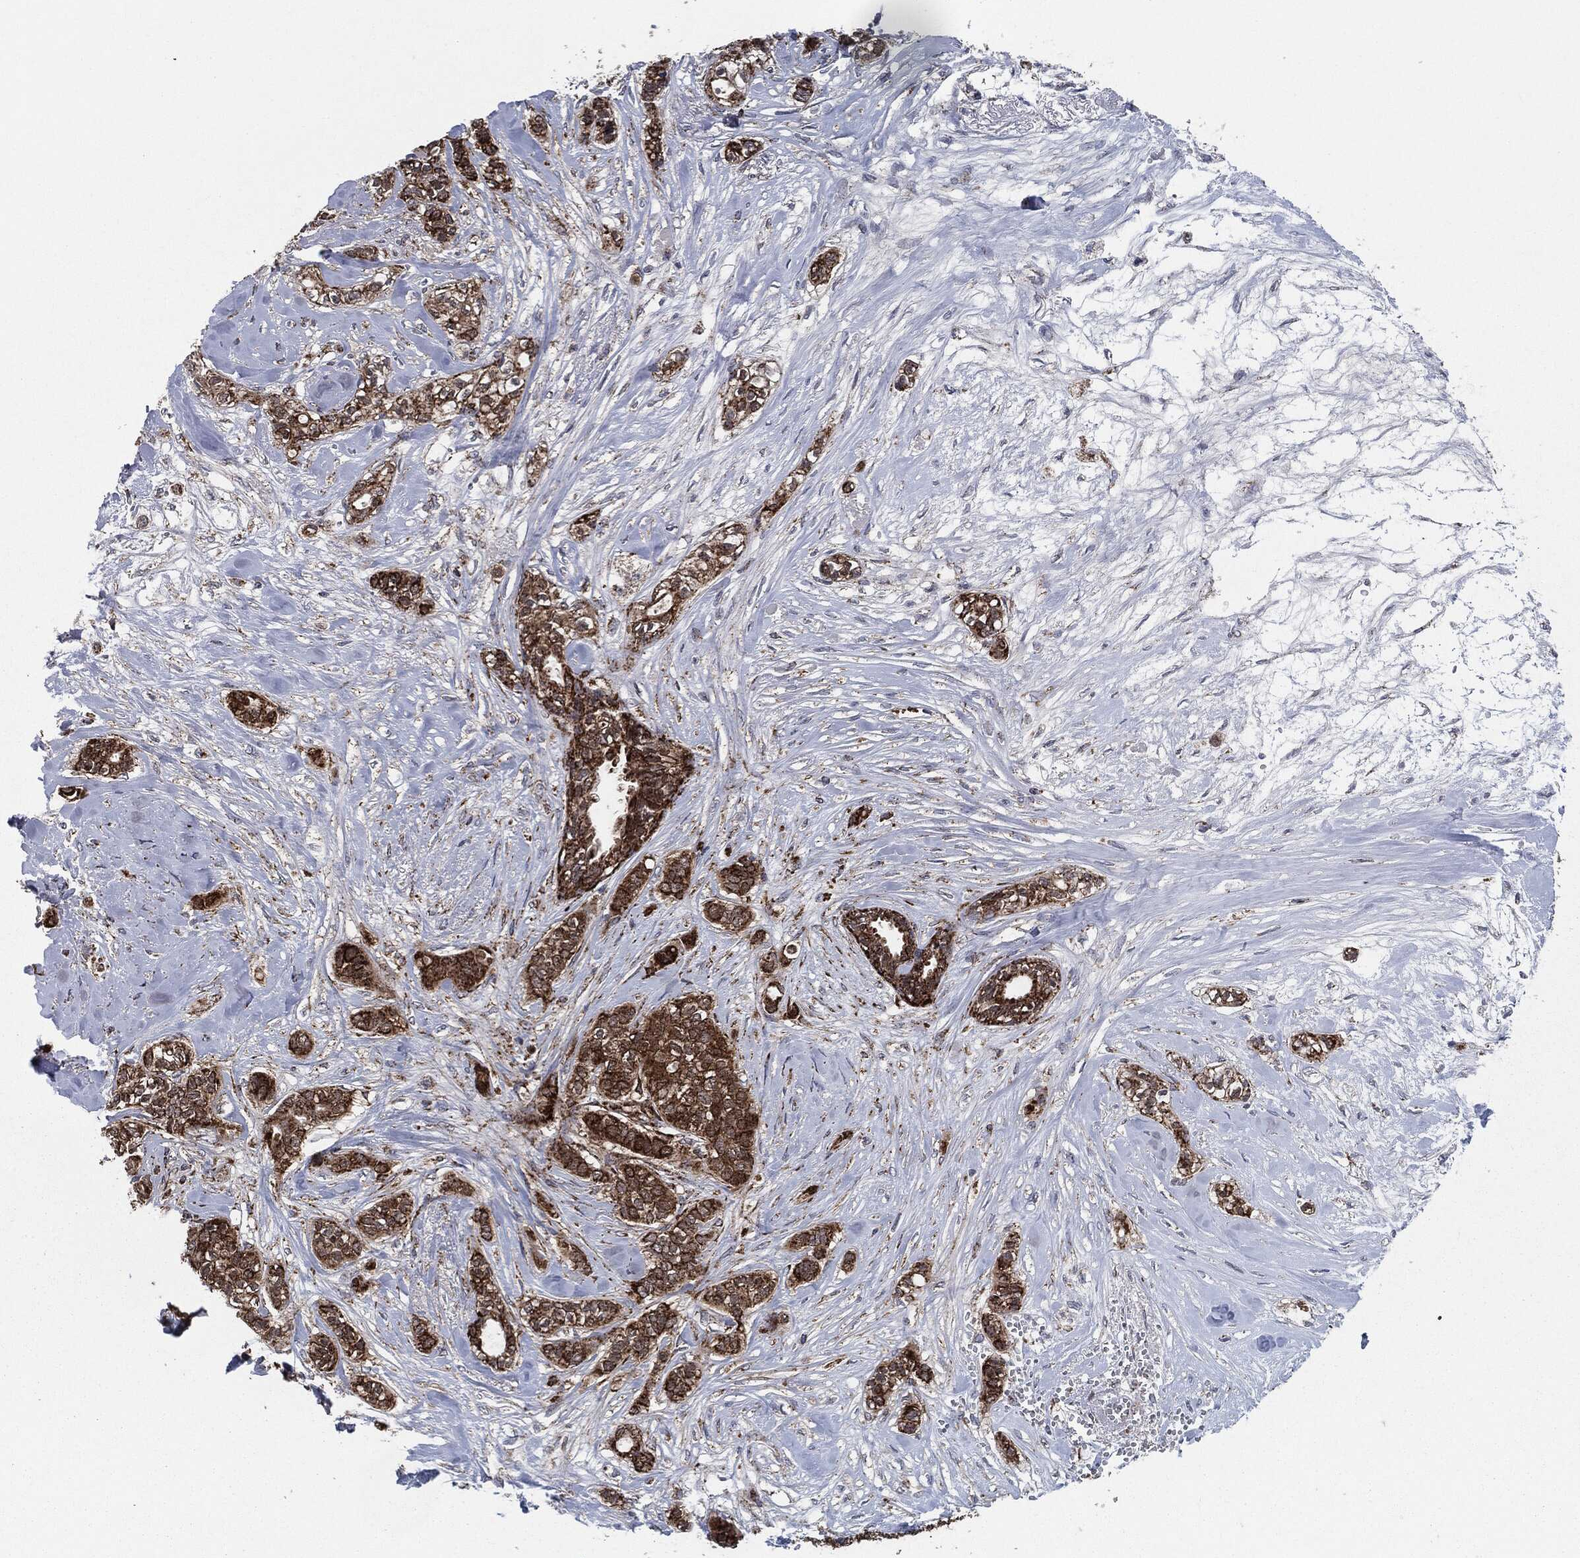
{"staining": {"intensity": "strong", "quantity": ">75%", "location": "cytoplasmic/membranous"}, "tissue": "breast cancer", "cell_type": "Tumor cells", "image_type": "cancer", "snomed": [{"axis": "morphology", "description": "Duct carcinoma"}, {"axis": "topography", "description": "Breast"}], "caption": "Tumor cells display high levels of strong cytoplasmic/membranous positivity in about >75% of cells in breast cancer. (DAB = brown stain, brightfield microscopy at high magnification).", "gene": "FH", "patient": {"sex": "female", "age": 71}}